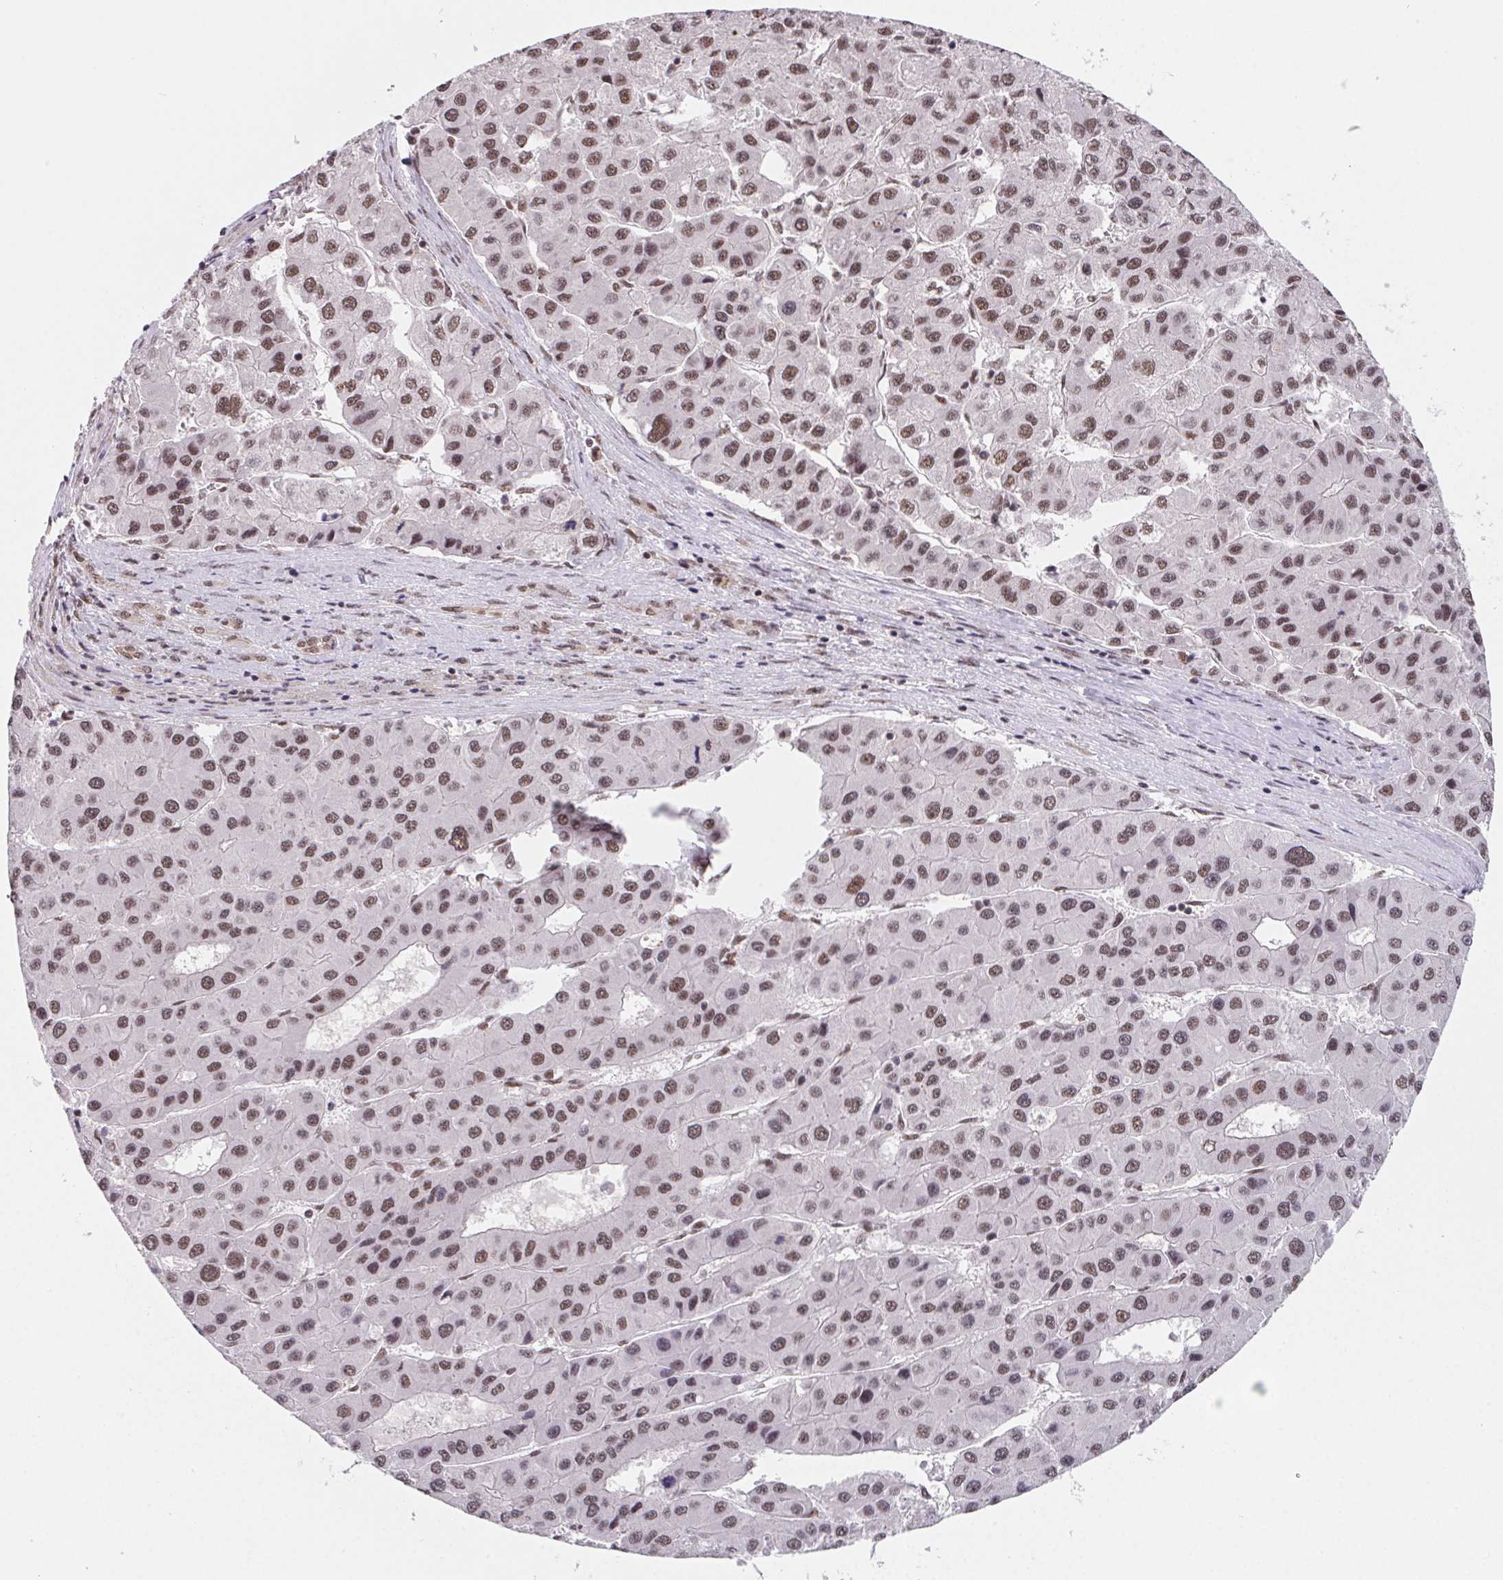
{"staining": {"intensity": "moderate", "quantity": ">75%", "location": "nuclear"}, "tissue": "liver cancer", "cell_type": "Tumor cells", "image_type": "cancer", "snomed": [{"axis": "morphology", "description": "Carcinoma, Hepatocellular, NOS"}, {"axis": "topography", "description": "Liver"}], "caption": "Moderate nuclear staining is identified in approximately >75% of tumor cells in liver cancer.", "gene": "TCERG1", "patient": {"sex": "male", "age": 73}}